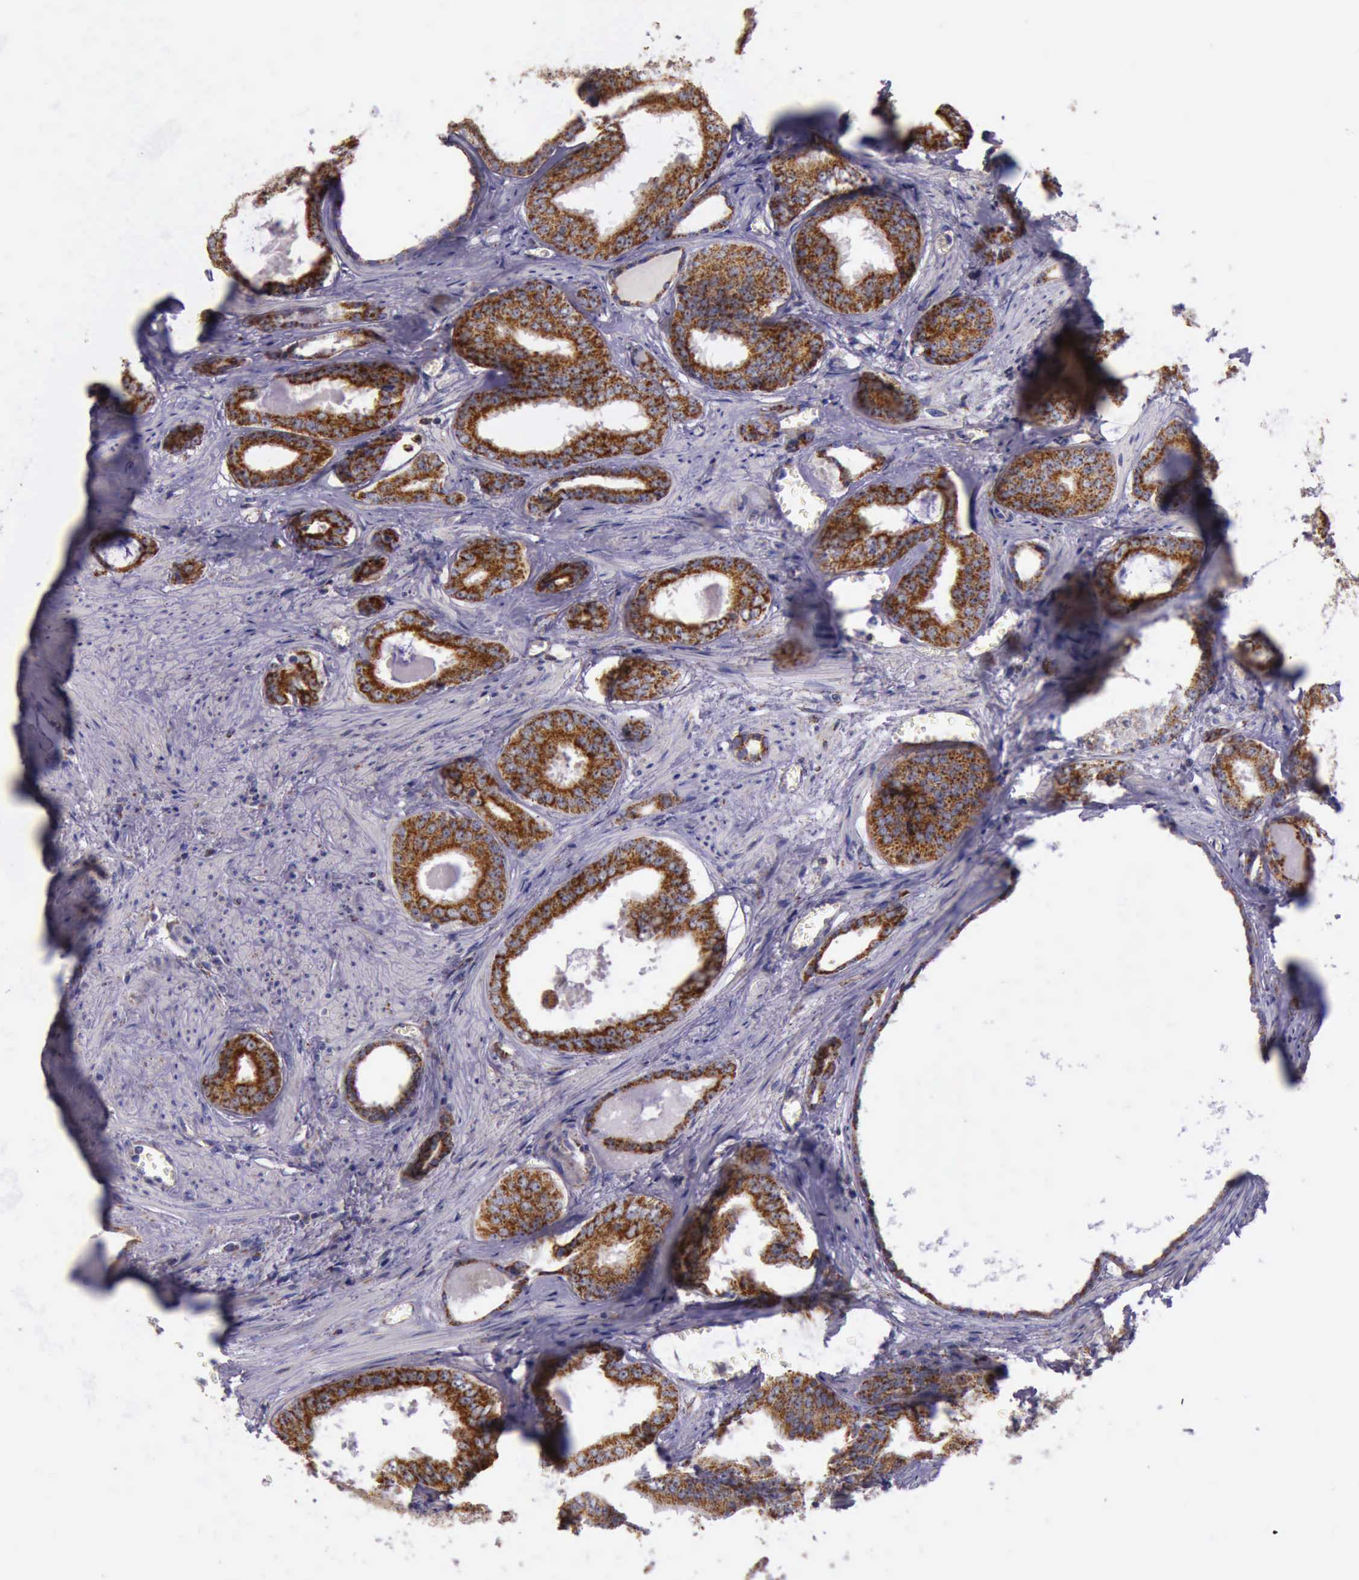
{"staining": {"intensity": "strong", "quantity": ">75%", "location": "cytoplasmic/membranous"}, "tissue": "prostate cancer", "cell_type": "Tumor cells", "image_type": "cancer", "snomed": [{"axis": "morphology", "description": "Adenocarcinoma, Medium grade"}, {"axis": "topography", "description": "Prostate"}], "caption": "Protein expression analysis of prostate medium-grade adenocarcinoma demonstrates strong cytoplasmic/membranous positivity in approximately >75% of tumor cells.", "gene": "TXN2", "patient": {"sex": "male", "age": 79}}